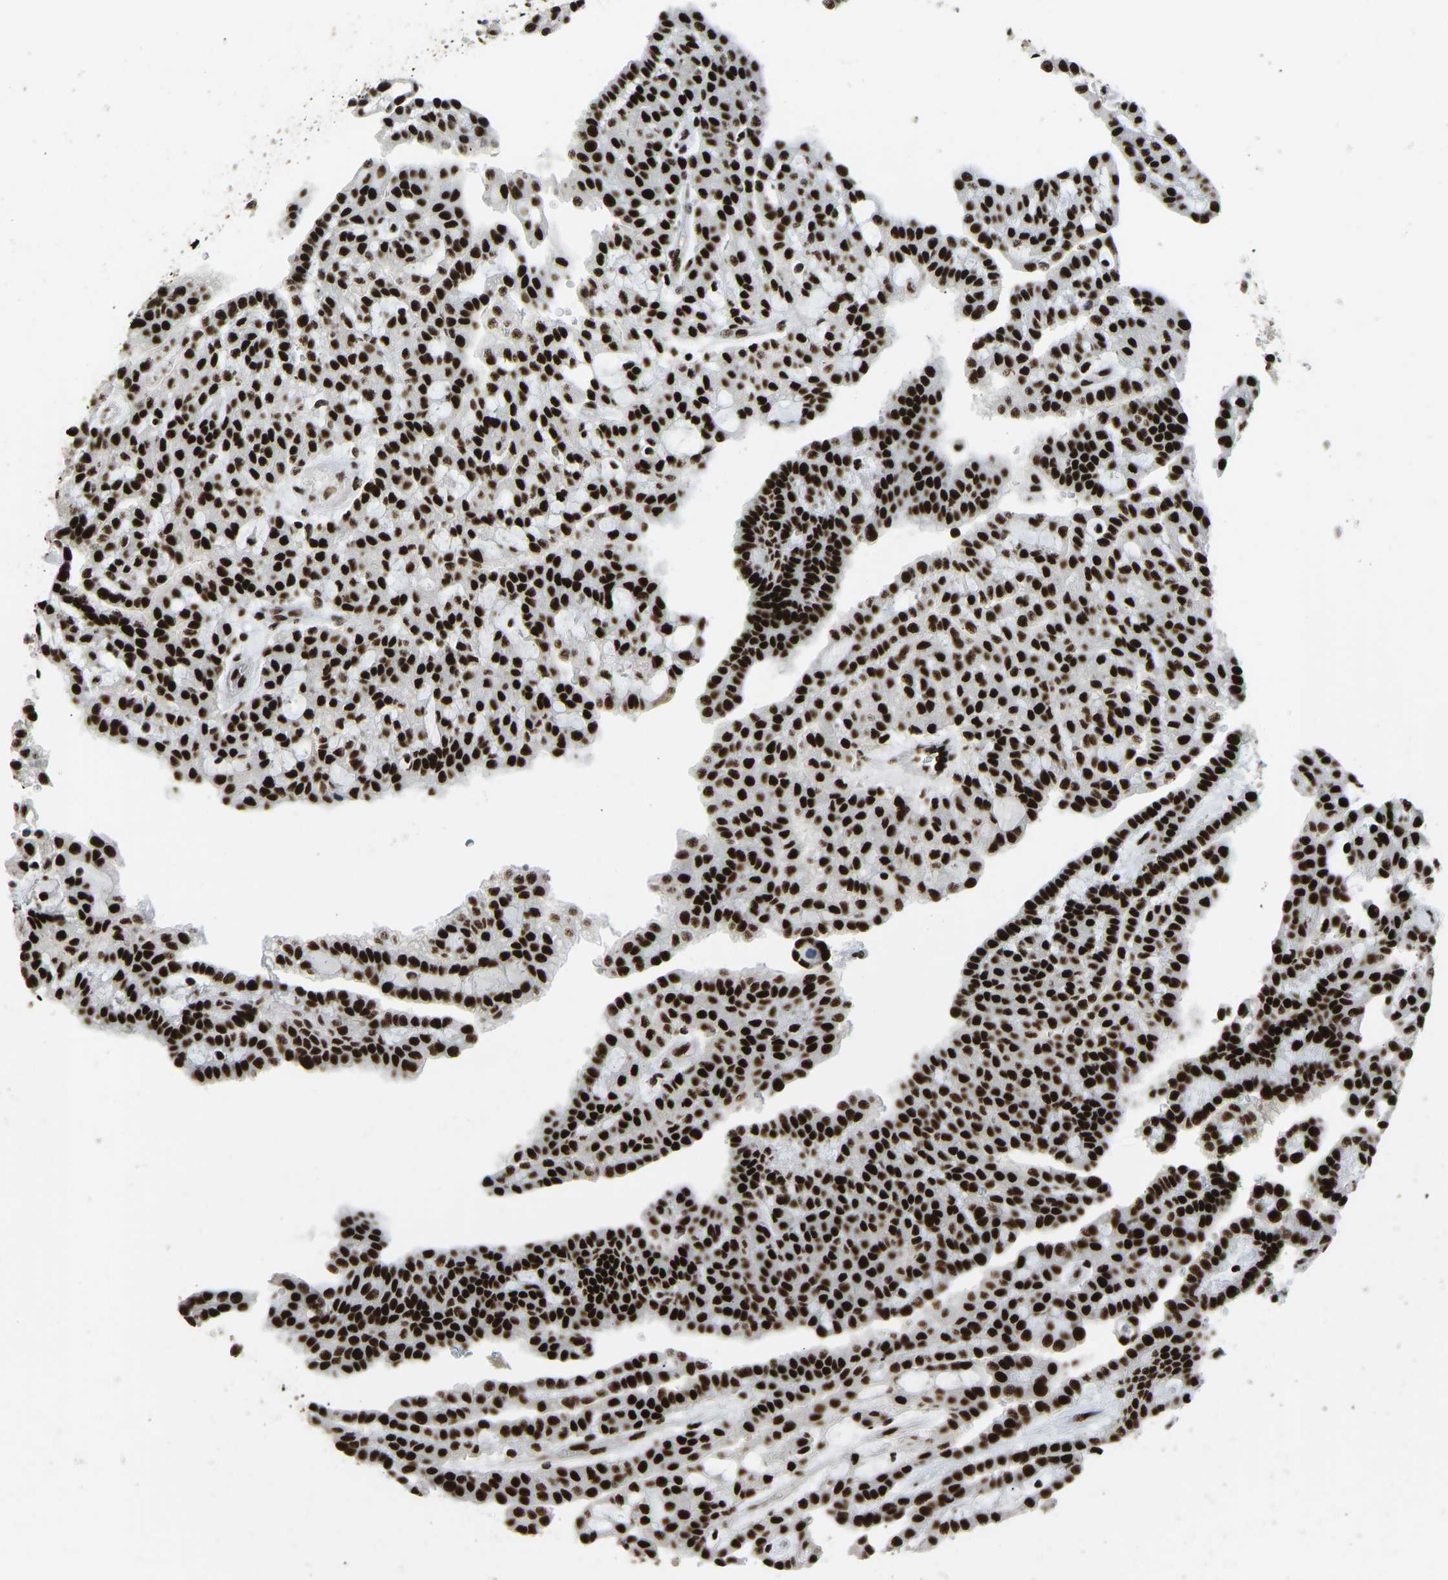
{"staining": {"intensity": "strong", "quantity": ">75%", "location": "nuclear"}, "tissue": "renal cancer", "cell_type": "Tumor cells", "image_type": "cancer", "snomed": [{"axis": "morphology", "description": "Adenocarcinoma, NOS"}, {"axis": "topography", "description": "Kidney"}], "caption": "Renal cancer (adenocarcinoma) stained for a protein exhibits strong nuclear positivity in tumor cells.", "gene": "FOXK1", "patient": {"sex": "male", "age": 63}}